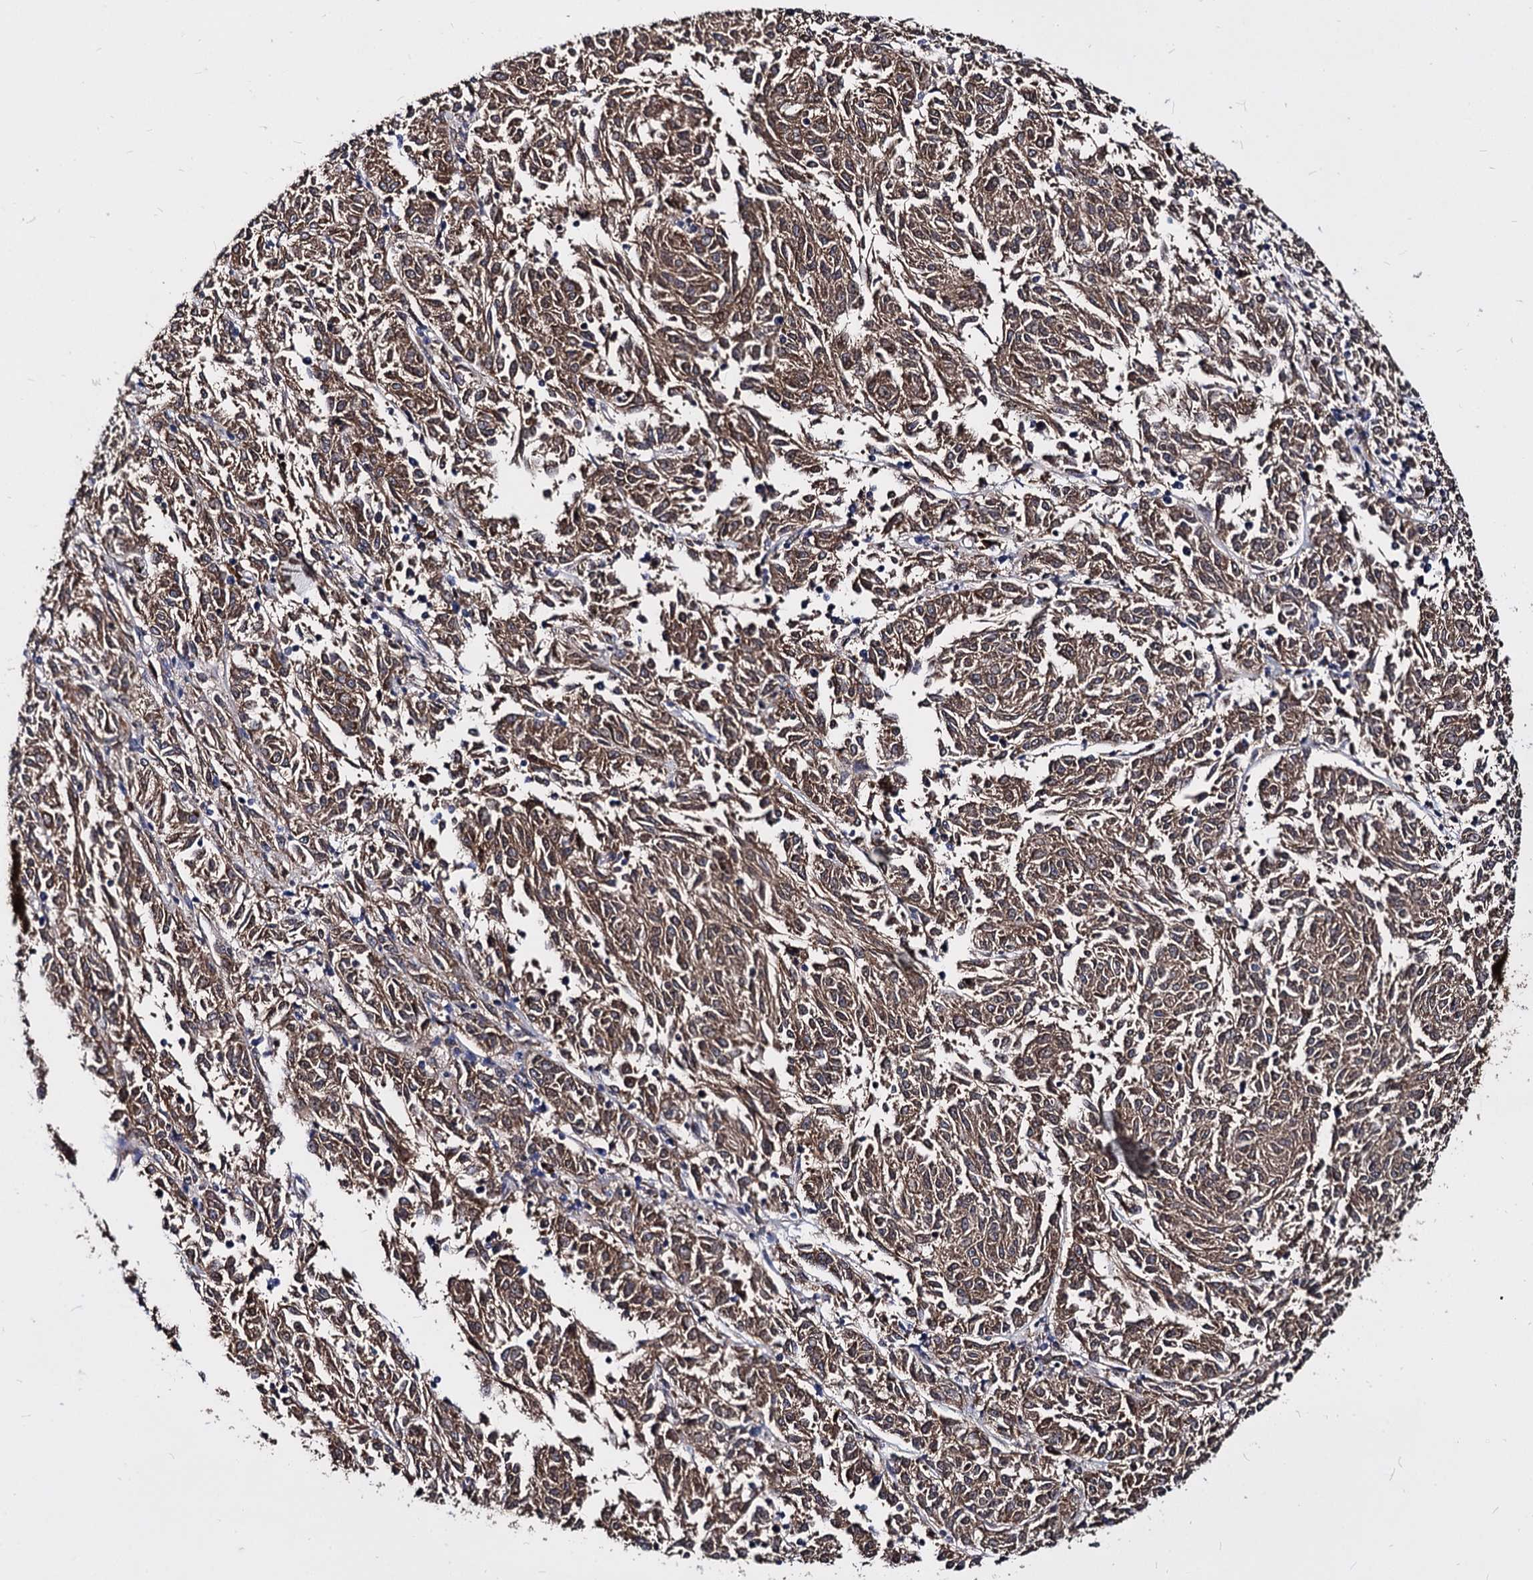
{"staining": {"intensity": "moderate", "quantity": ">75%", "location": "cytoplasmic/membranous"}, "tissue": "melanoma", "cell_type": "Tumor cells", "image_type": "cancer", "snomed": [{"axis": "morphology", "description": "Malignant melanoma, NOS"}, {"axis": "topography", "description": "Skin"}], "caption": "IHC of human malignant melanoma shows medium levels of moderate cytoplasmic/membranous positivity in about >75% of tumor cells.", "gene": "NME1", "patient": {"sex": "female", "age": 72}}